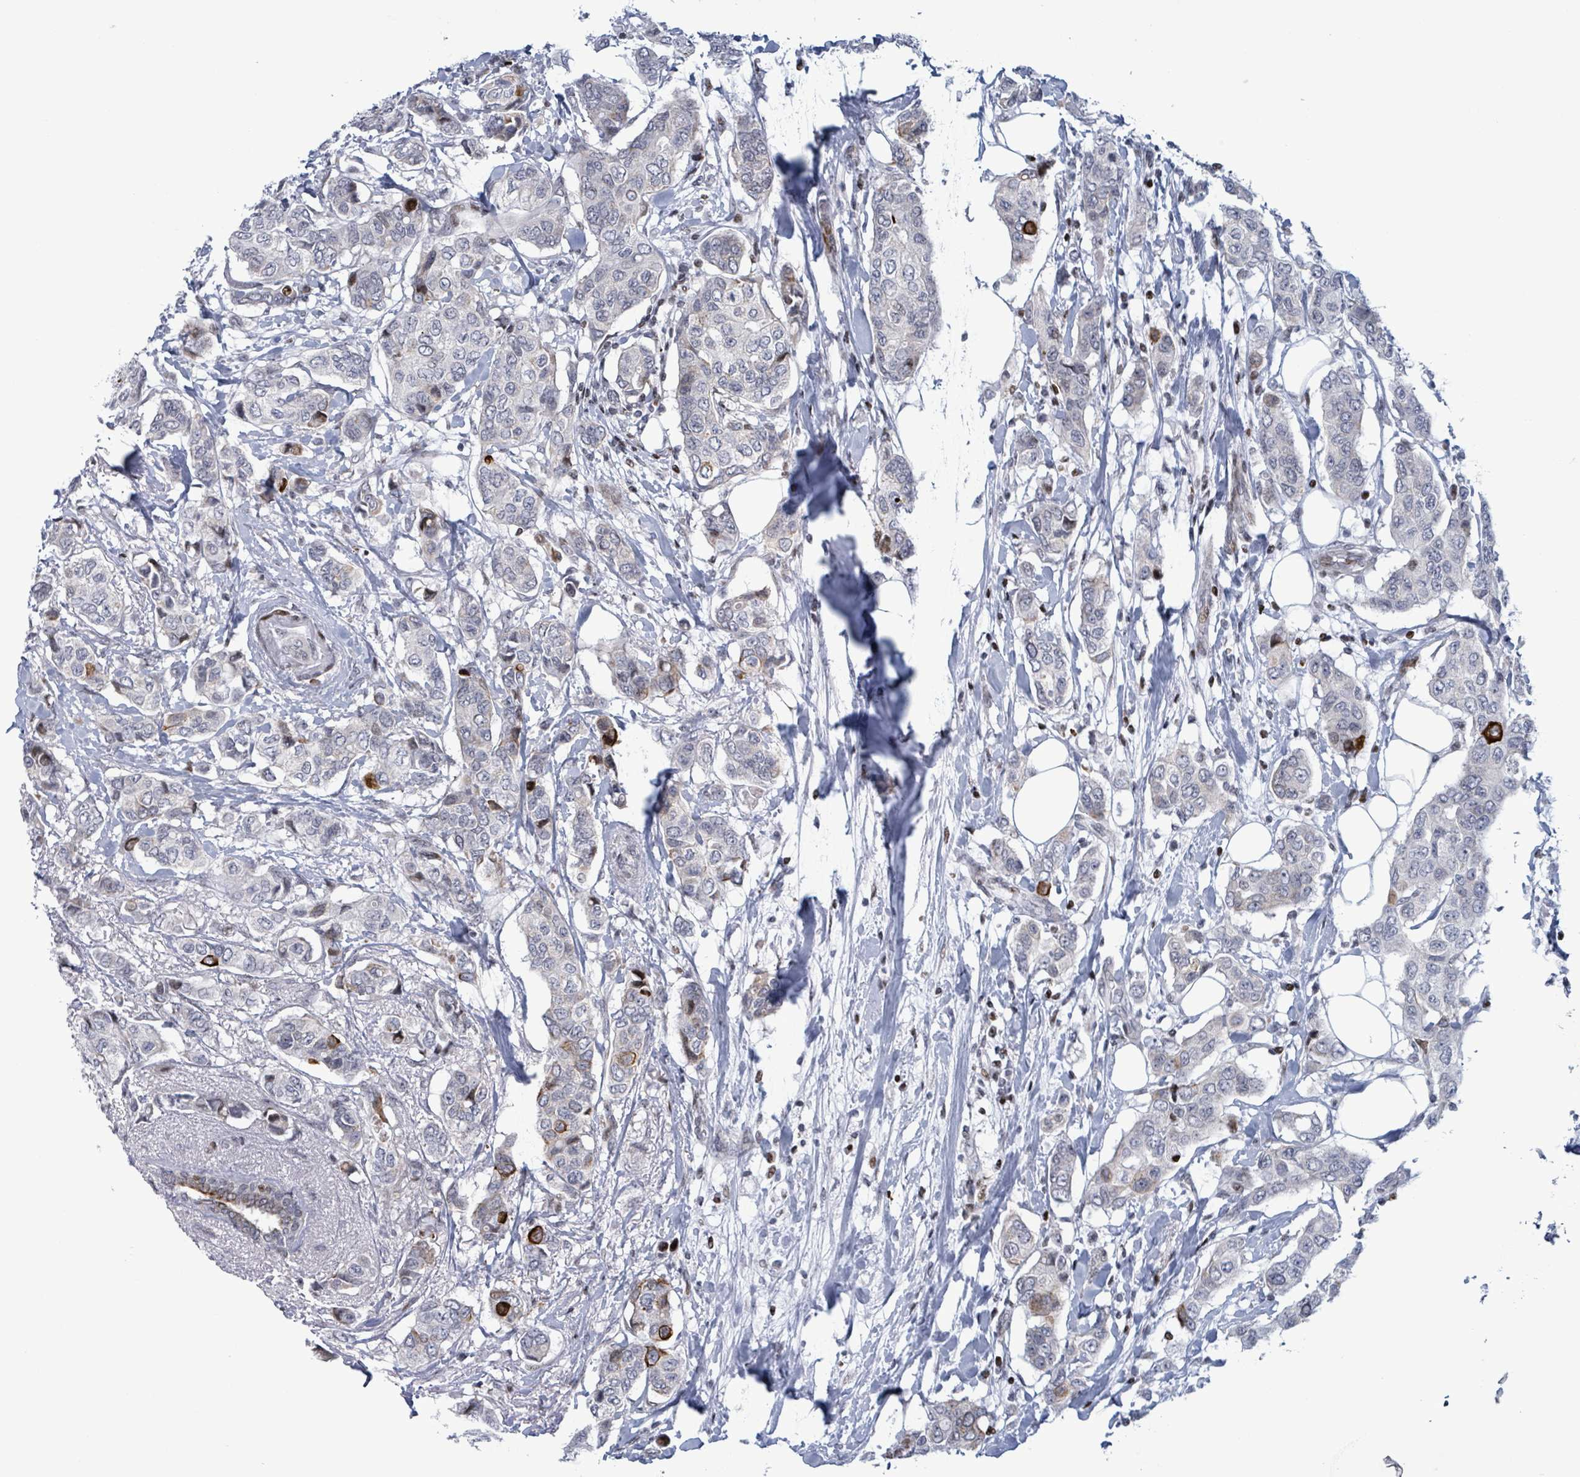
{"staining": {"intensity": "strong", "quantity": "<25%", "location": "cytoplasmic/membranous"}, "tissue": "breast cancer", "cell_type": "Tumor cells", "image_type": "cancer", "snomed": [{"axis": "morphology", "description": "Lobular carcinoma"}, {"axis": "topography", "description": "Breast"}], "caption": "The immunohistochemical stain highlights strong cytoplasmic/membranous positivity in tumor cells of breast cancer tissue.", "gene": "FNDC4", "patient": {"sex": "female", "age": 51}}